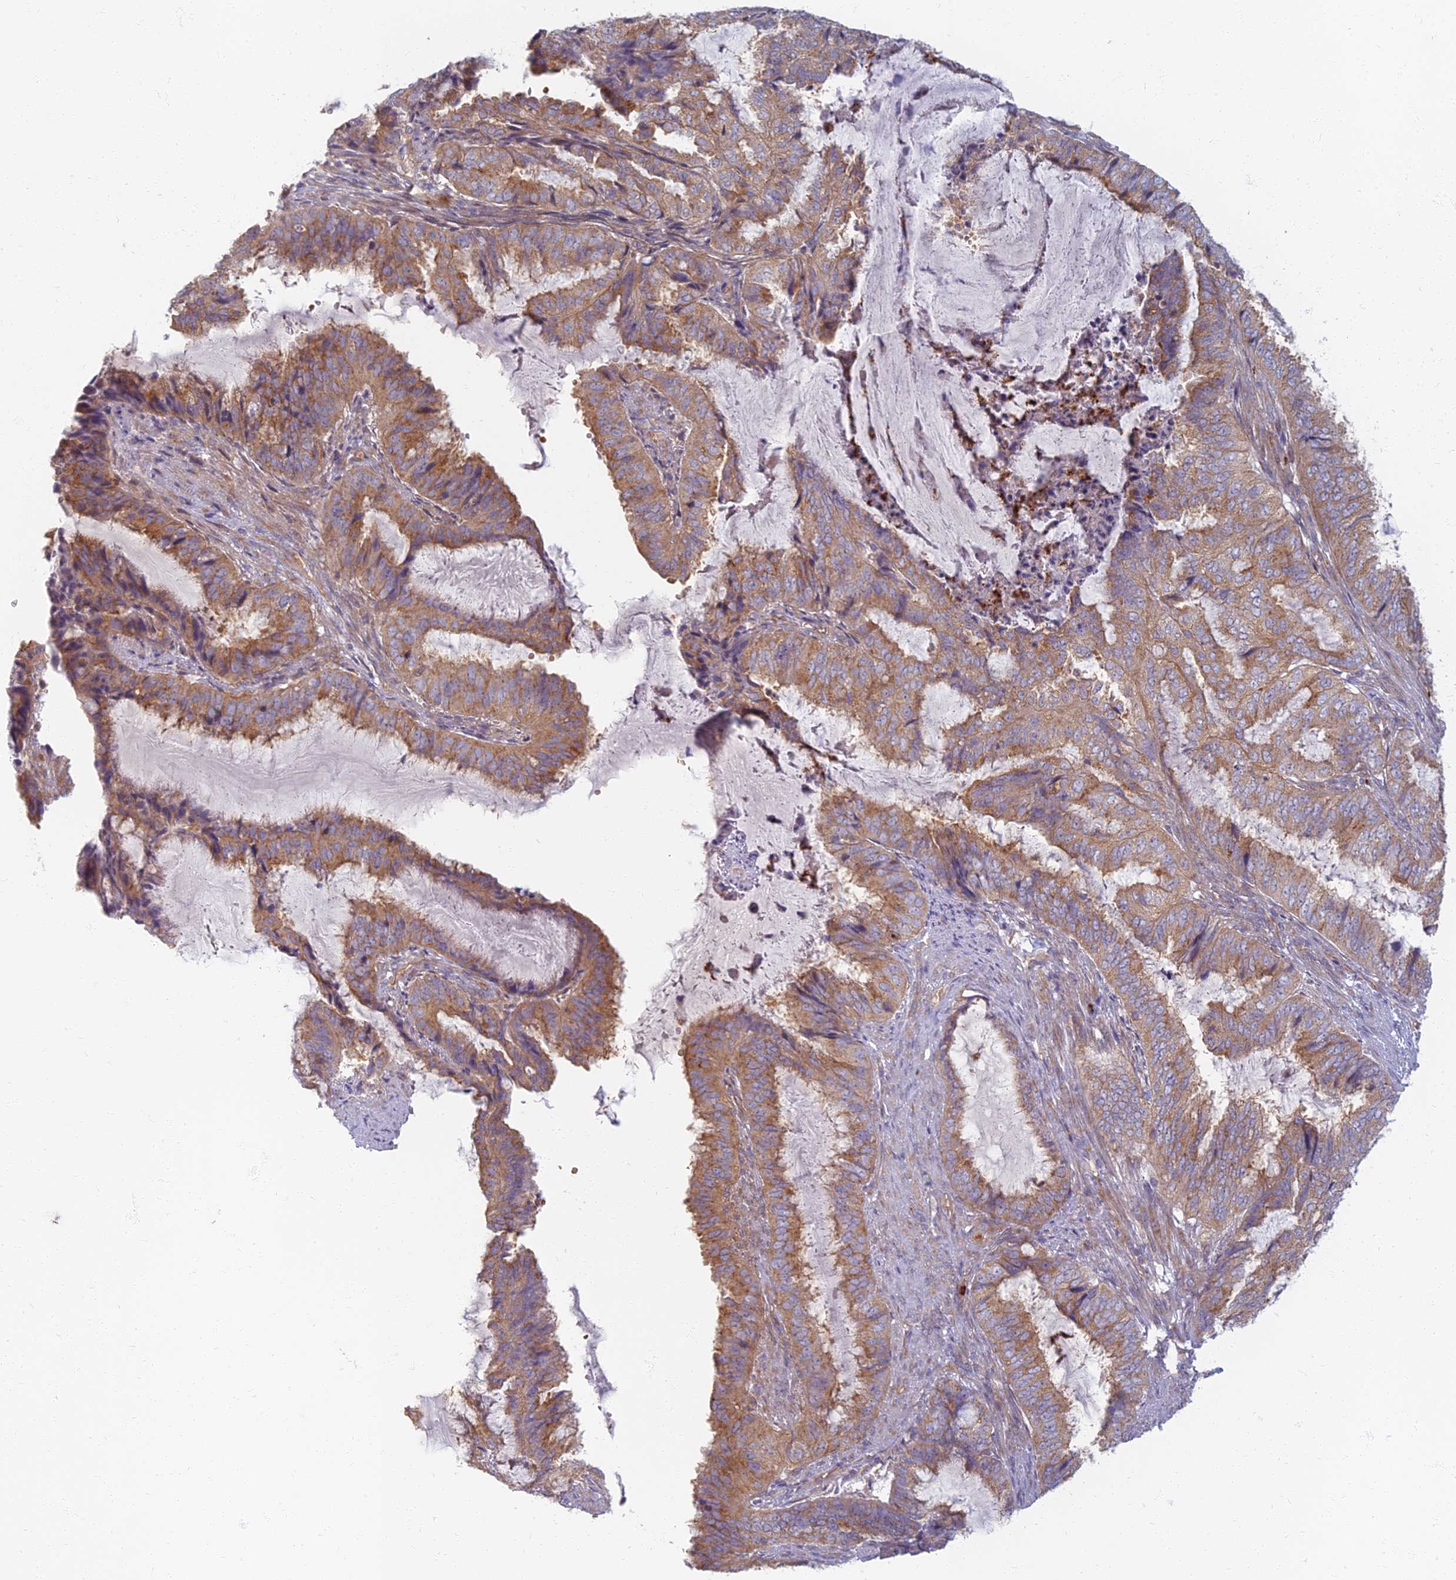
{"staining": {"intensity": "moderate", "quantity": ">75%", "location": "cytoplasmic/membranous"}, "tissue": "endometrial cancer", "cell_type": "Tumor cells", "image_type": "cancer", "snomed": [{"axis": "morphology", "description": "Adenocarcinoma, NOS"}, {"axis": "topography", "description": "Endometrium"}], "caption": "Immunohistochemical staining of endometrial cancer (adenocarcinoma) displays moderate cytoplasmic/membranous protein staining in approximately >75% of tumor cells.", "gene": "PROX2", "patient": {"sex": "female", "age": 51}}